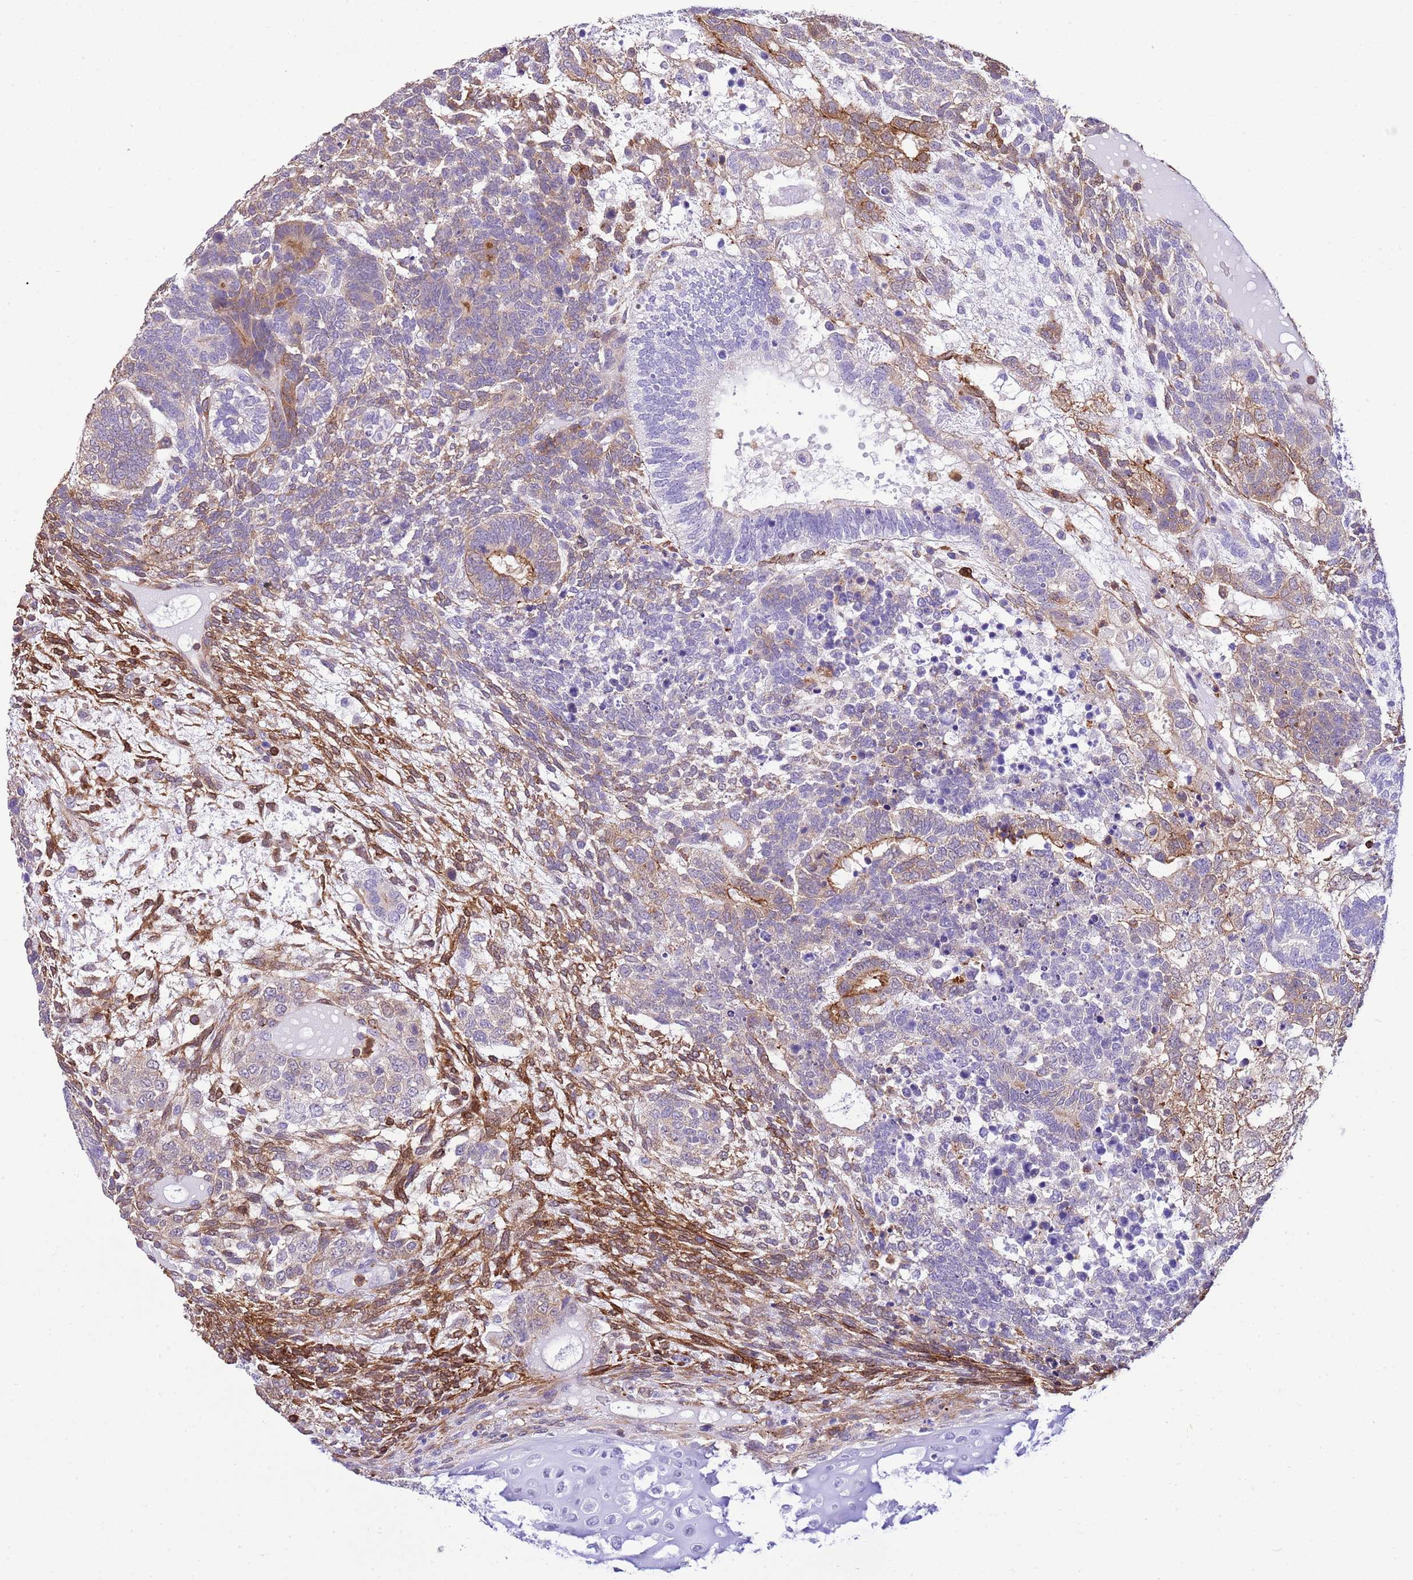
{"staining": {"intensity": "moderate", "quantity": "<25%", "location": "cytoplasmic/membranous"}, "tissue": "testis cancer", "cell_type": "Tumor cells", "image_type": "cancer", "snomed": [{"axis": "morphology", "description": "Carcinoma, Embryonal, NOS"}, {"axis": "topography", "description": "Testis"}], "caption": "High-power microscopy captured an immunohistochemistry (IHC) photomicrograph of testis cancer (embryonal carcinoma), revealing moderate cytoplasmic/membranous staining in about <25% of tumor cells.", "gene": "CNN2", "patient": {"sex": "male", "age": 23}}